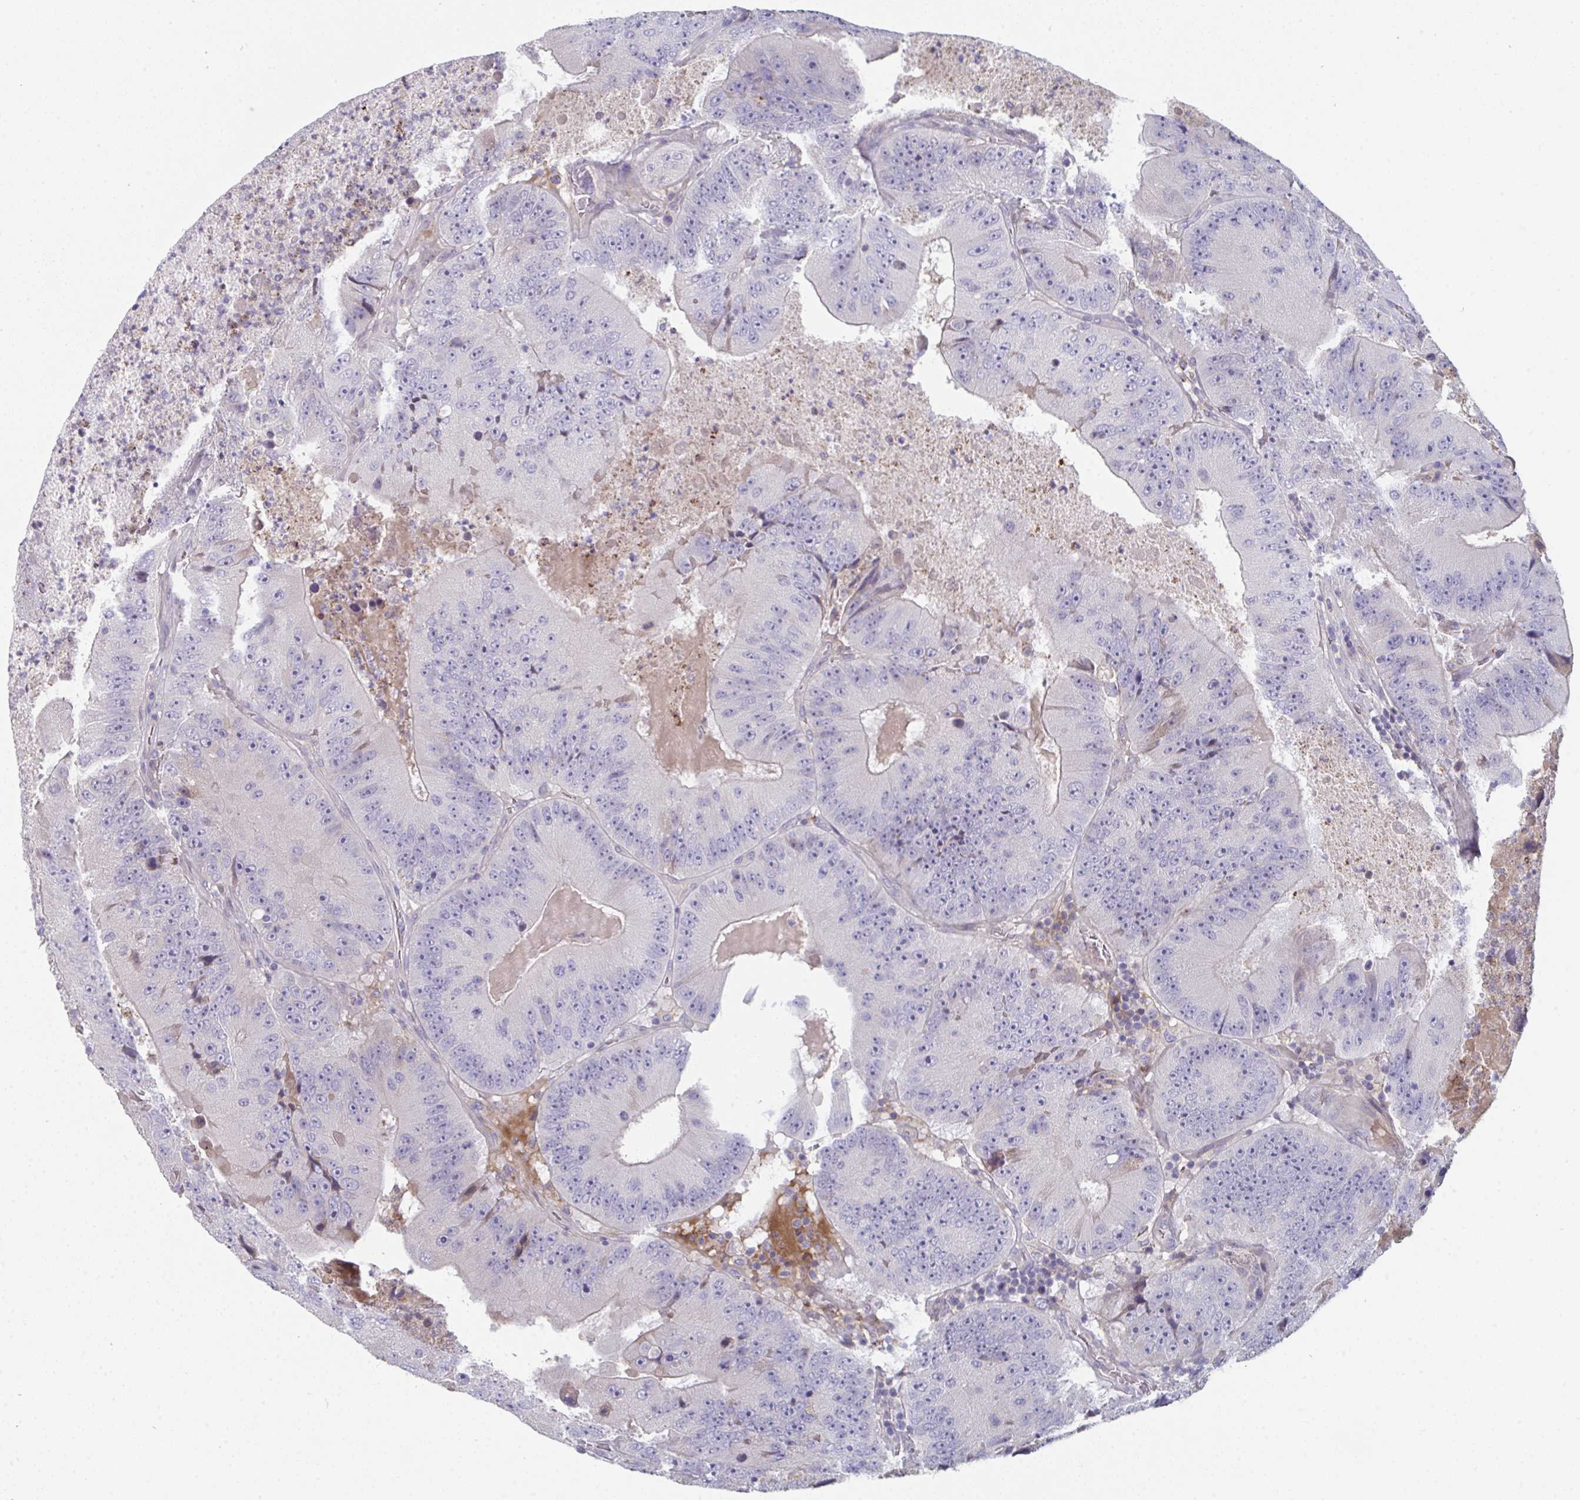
{"staining": {"intensity": "negative", "quantity": "none", "location": "none"}, "tissue": "colorectal cancer", "cell_type": "Tumor cells", "image_type": "cancer", "snomed": [{"axis": "morphology", "description": "Adenocarcinoma, NOS"}, {"axis": "topography", "description": "Colon"}], "caption": "IHC image of neoplastic tissue: human colorectal adenocarcinoma stained with DAB (3,3'-diaminobenzidine) exhibits no significant protein staining in tumor cells. The staining is performed using DAB brown chromogen with nuclei counter-stained in using hematoxylin.", "gene": "HGFAC", "patient": {"sex": "female", "age": 86}}